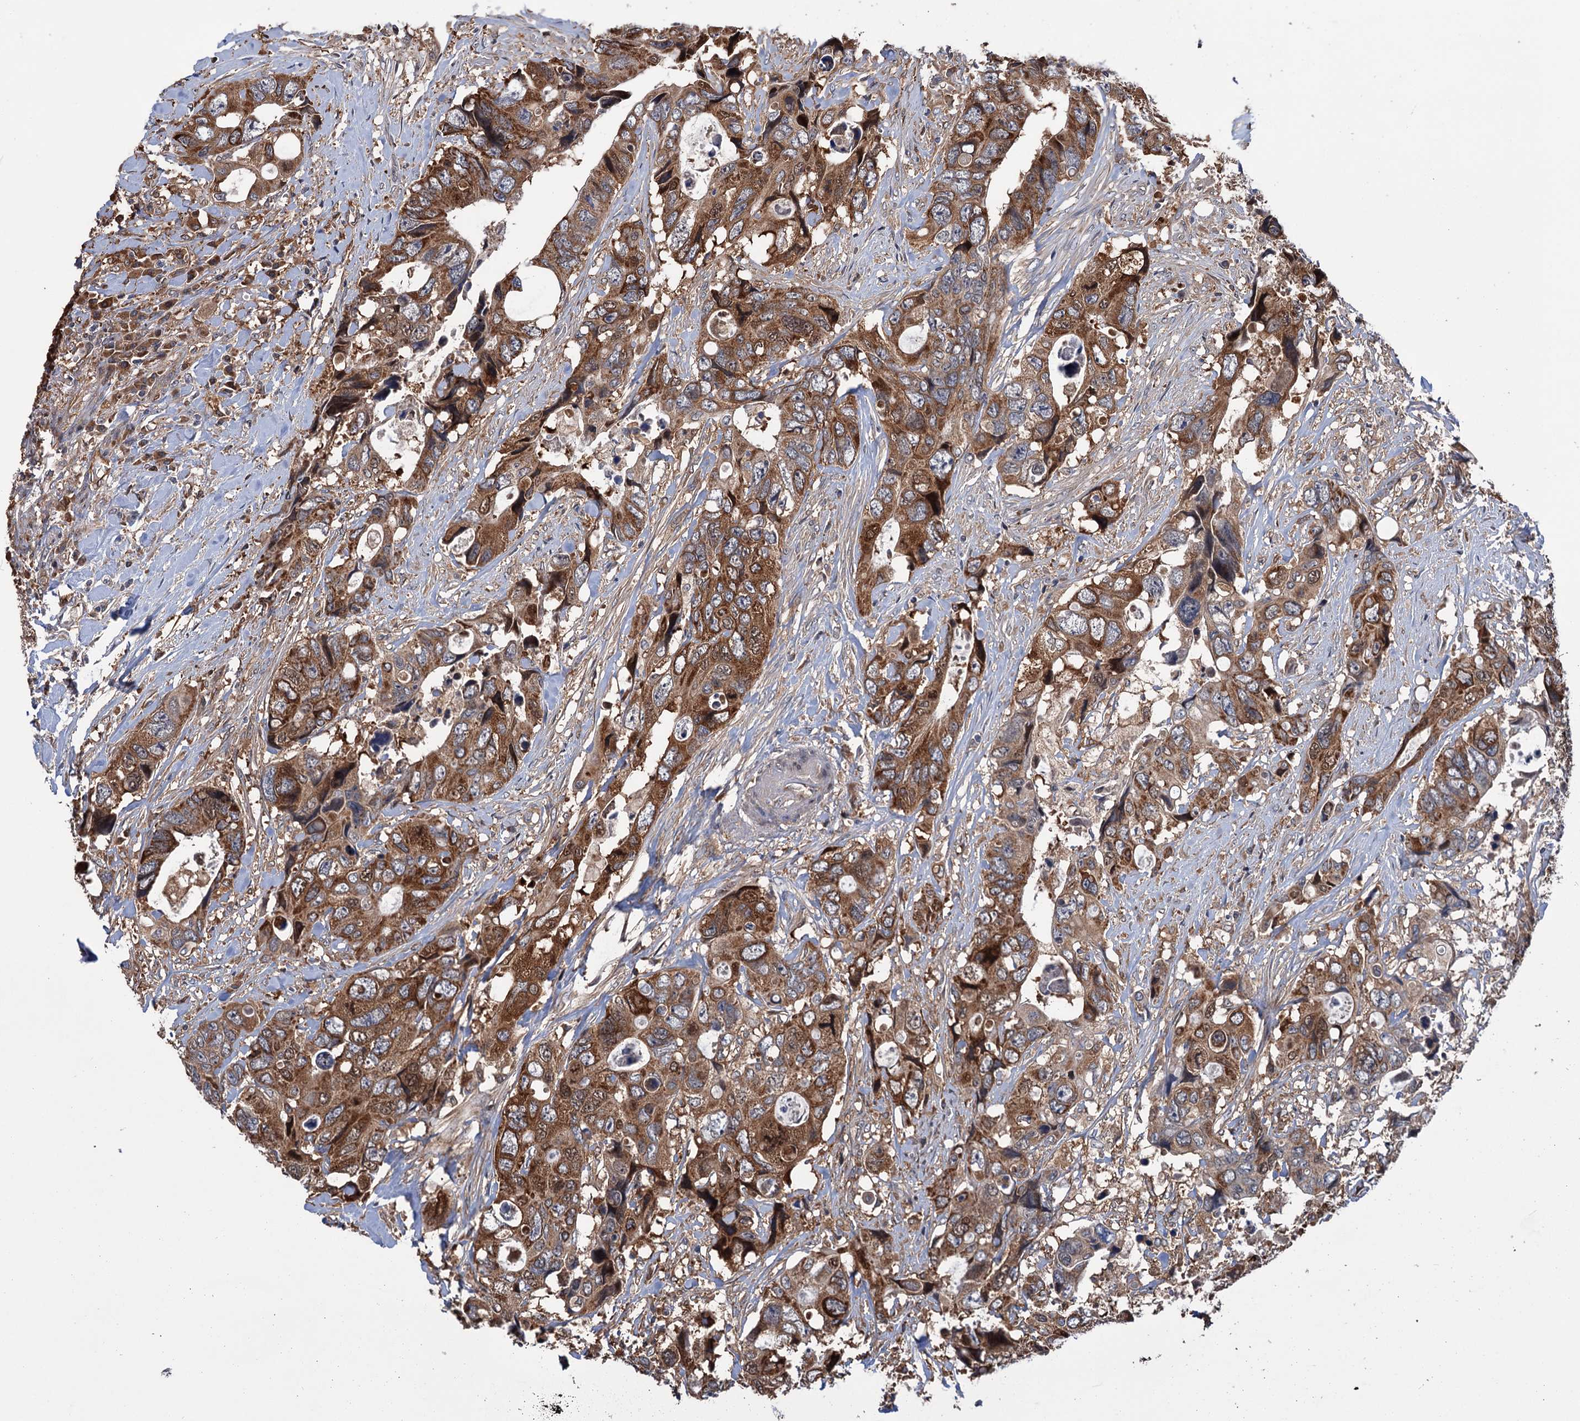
{"staining": {"intensity": "moderate", "quantity": ">75%", "location": "cytoplasmic/membranous"}, "tissue": "colorectal cancer", "cell_type": "Tumor cells", "image_type": "cancer", "snomed": [{"axis": "morphology", "description": "Adenocarcinoma, NOS"}, {"axis": "topography", "description": "Rectum"}], "caption": "Immunohistochemical staining of human colorectal cancer (adenocarcinoma) displays moderate cytoplasmic/membranous protein expression in approximately >75% of tumor cells.", "gene": "NCAPD2", "patient": {"sex": "male", "age": 57}}